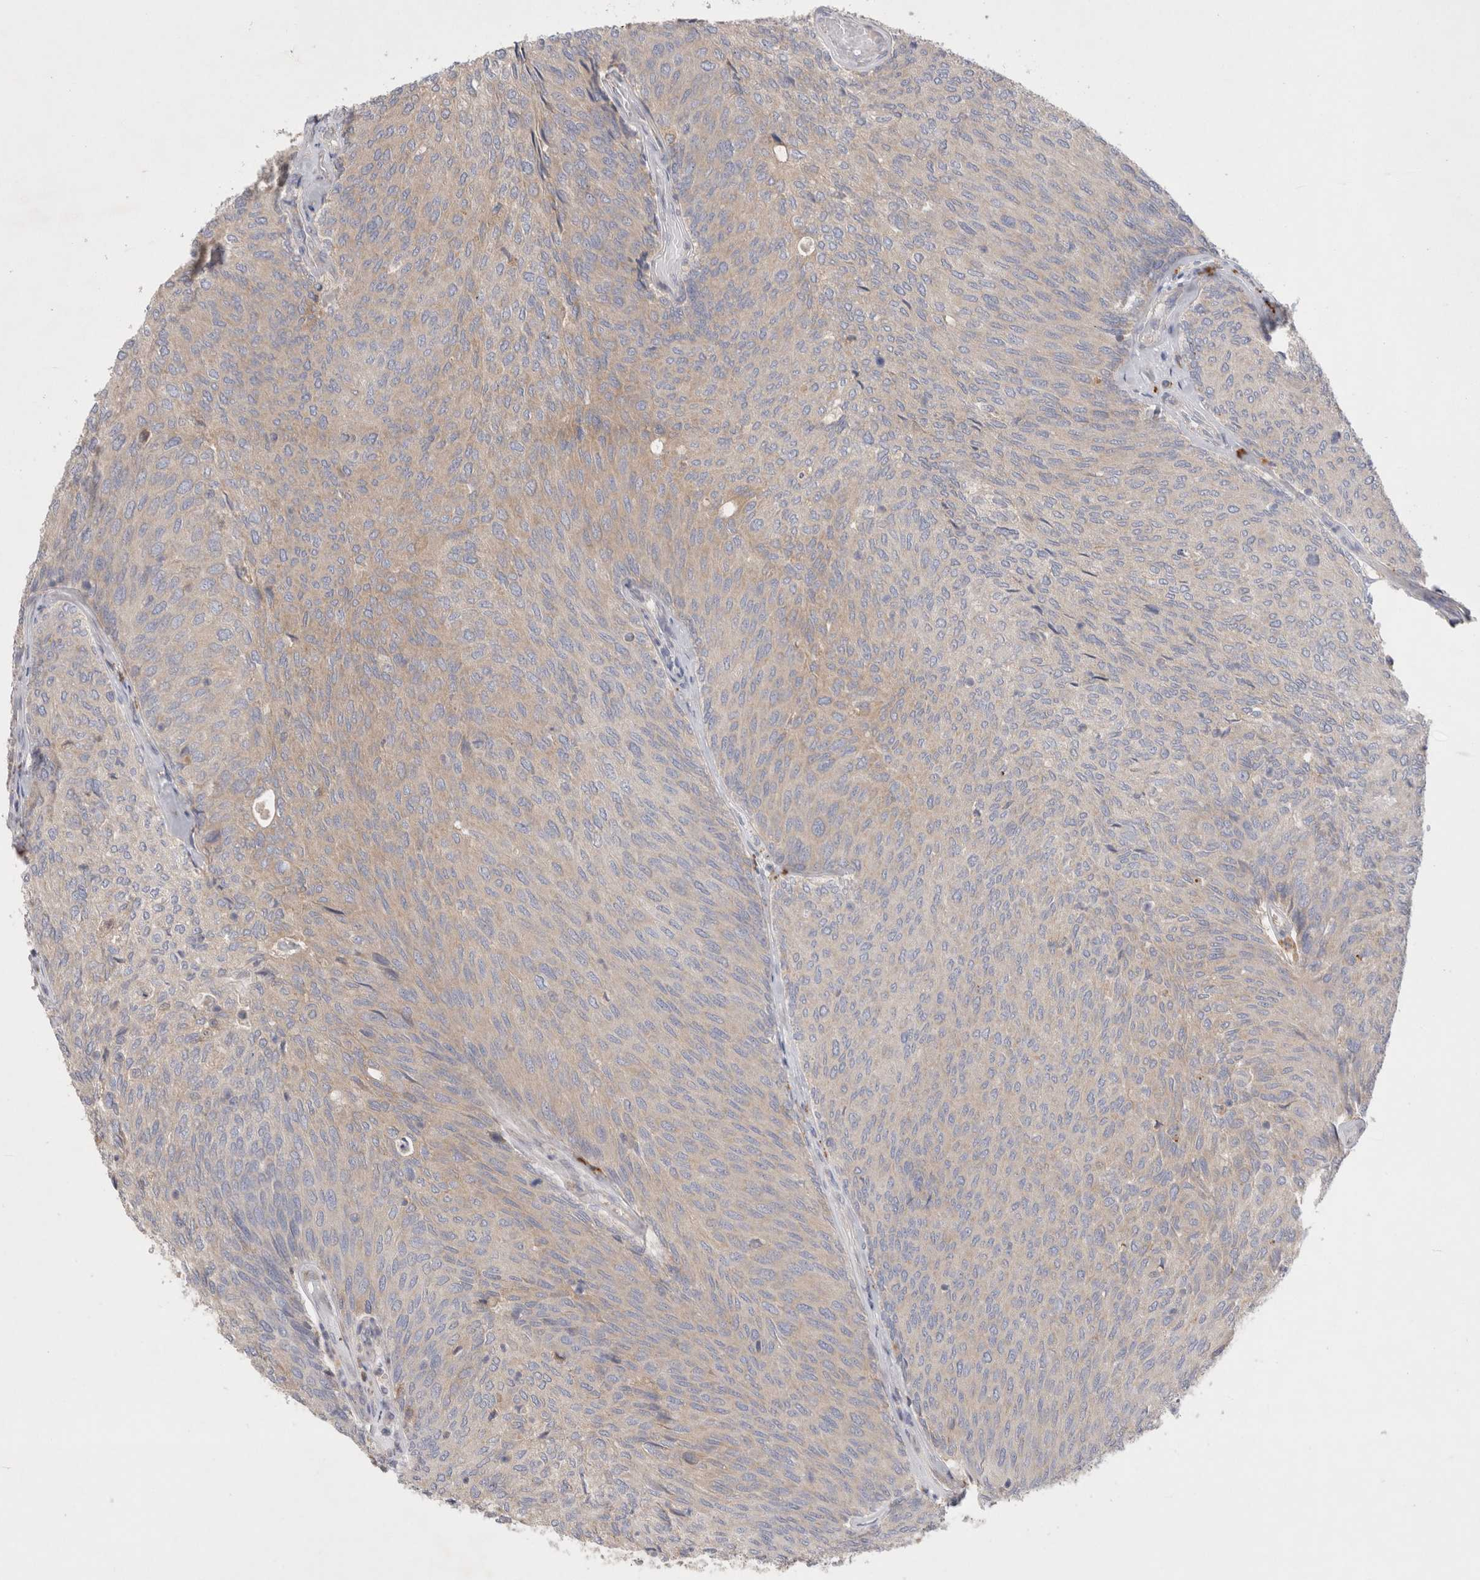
{"staining": {"intensity": "weak", "quantity": "<25%", "location": "cytoplasmic/membranous"}, "tissue": "urothelial cancer", "cell_type": "Tumor cells", "image_type": "cancer", "snomed": [{"axis": "morphology", "description": "Urothelial carcinoma, Low grade"}, {"axis": "topography", "description": "Urinary bladder"}], "caption": "The micrograph shows no significant expression in tumor cells of low-grade urothelial carcinoma. Brightfield microscopy of immunohistochemistry (IHC) stained with DAB (brown) and hematoxylin (blue), captured at high magnification.", "gene": "TBC1D16", "patient": {"sex": "female", "age": 79}}